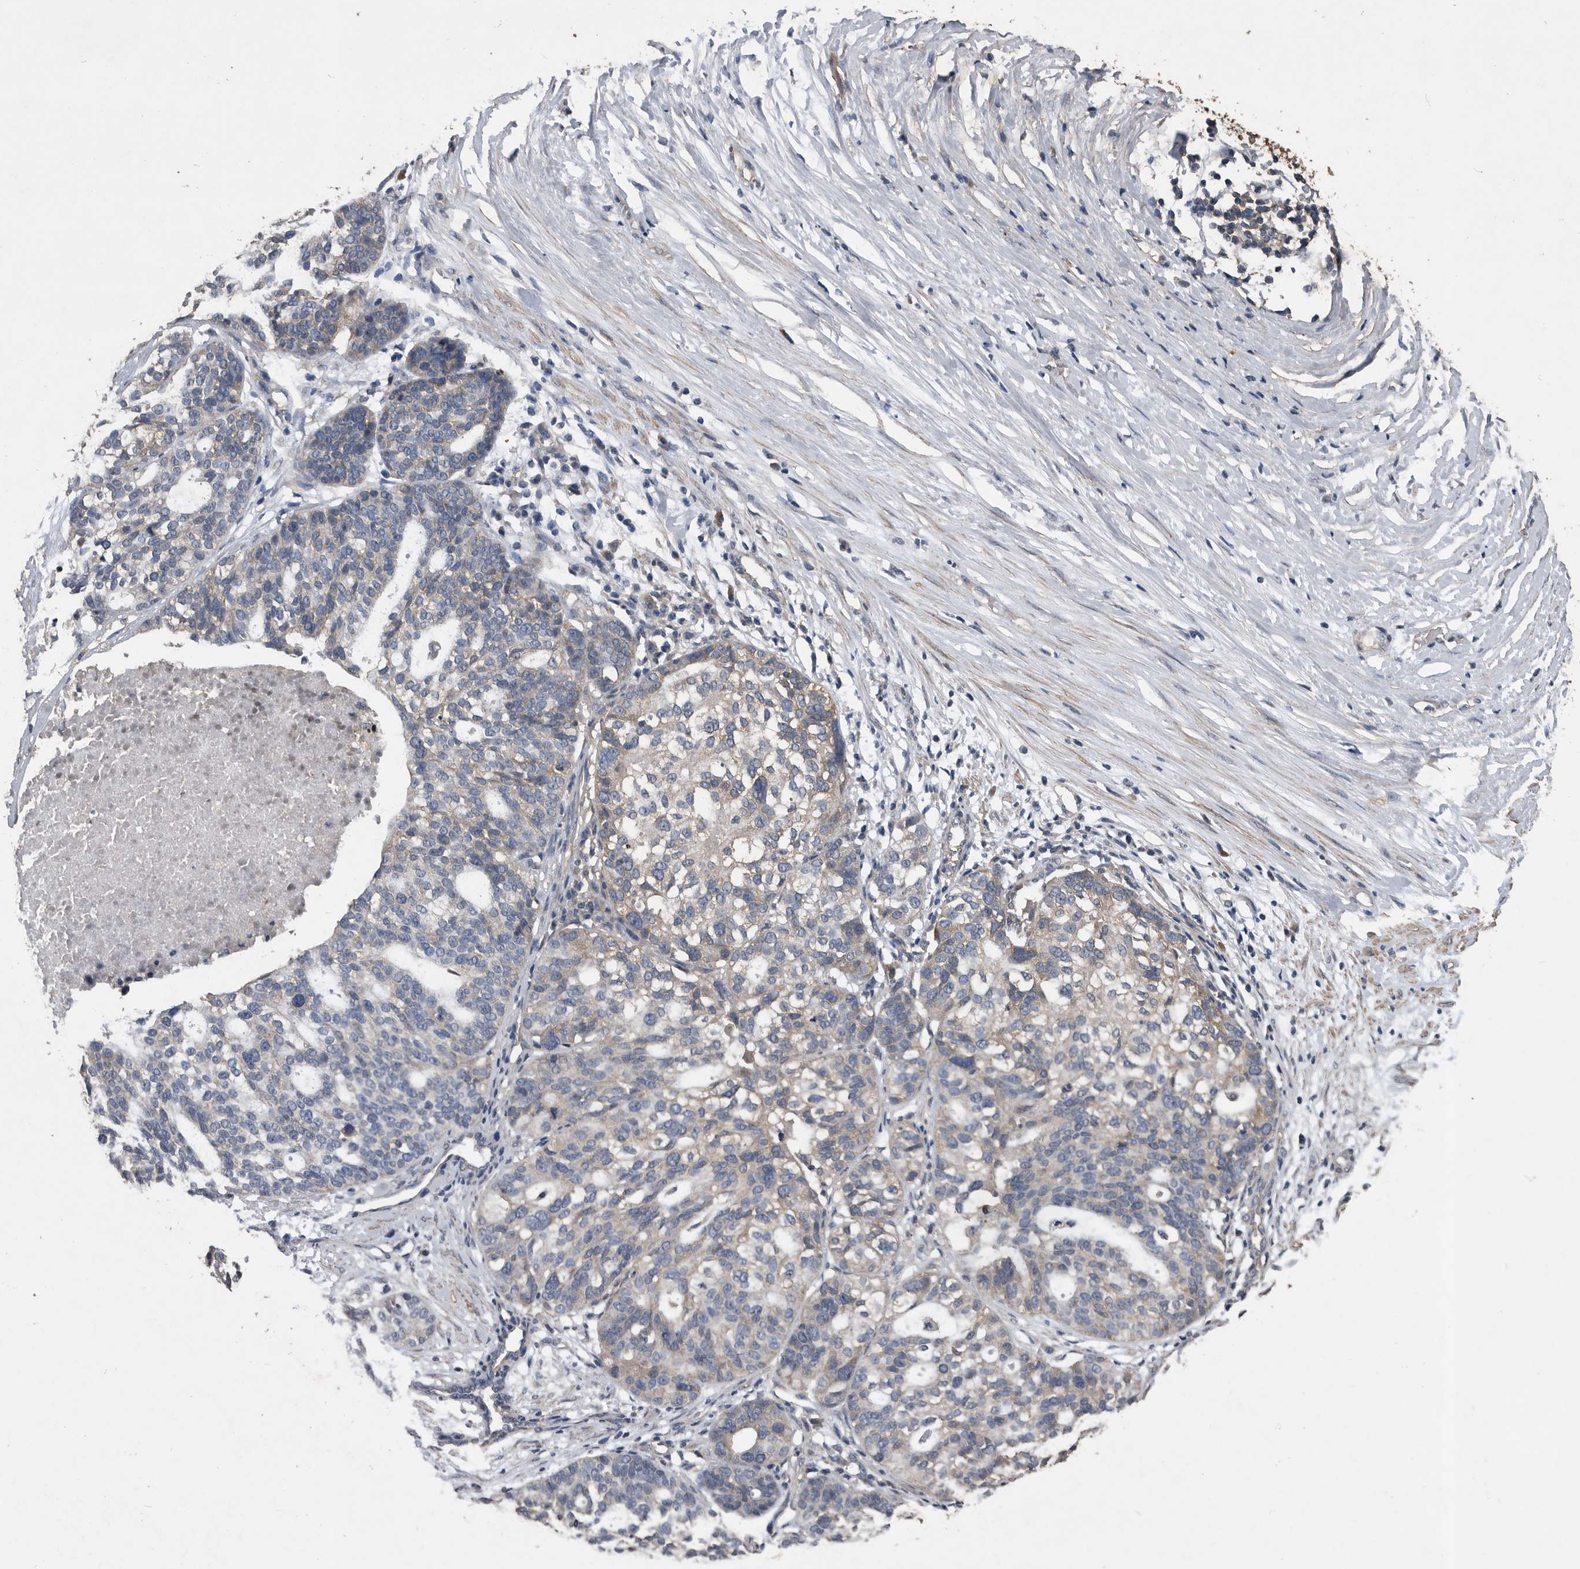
{"staining": {"intensity": "negative", "quantity": "none", "location": "none"}, "tissue": "ovarian cancer", "cell_type": "Tumor cells", "image_type": "cancer", "snomed": [{"axis": "morphology", "description": "Cystadenocarcinoma, serous, NOS"}, {"axis": "topography", "description": "Ovary"}], "caption": "Ovarian serous cystadenocarcinoma stained for a protein using IHC reveals no staining tumor cells.", "gene": "NRBP1", "patient": {"sex": "female", "age": 59}}